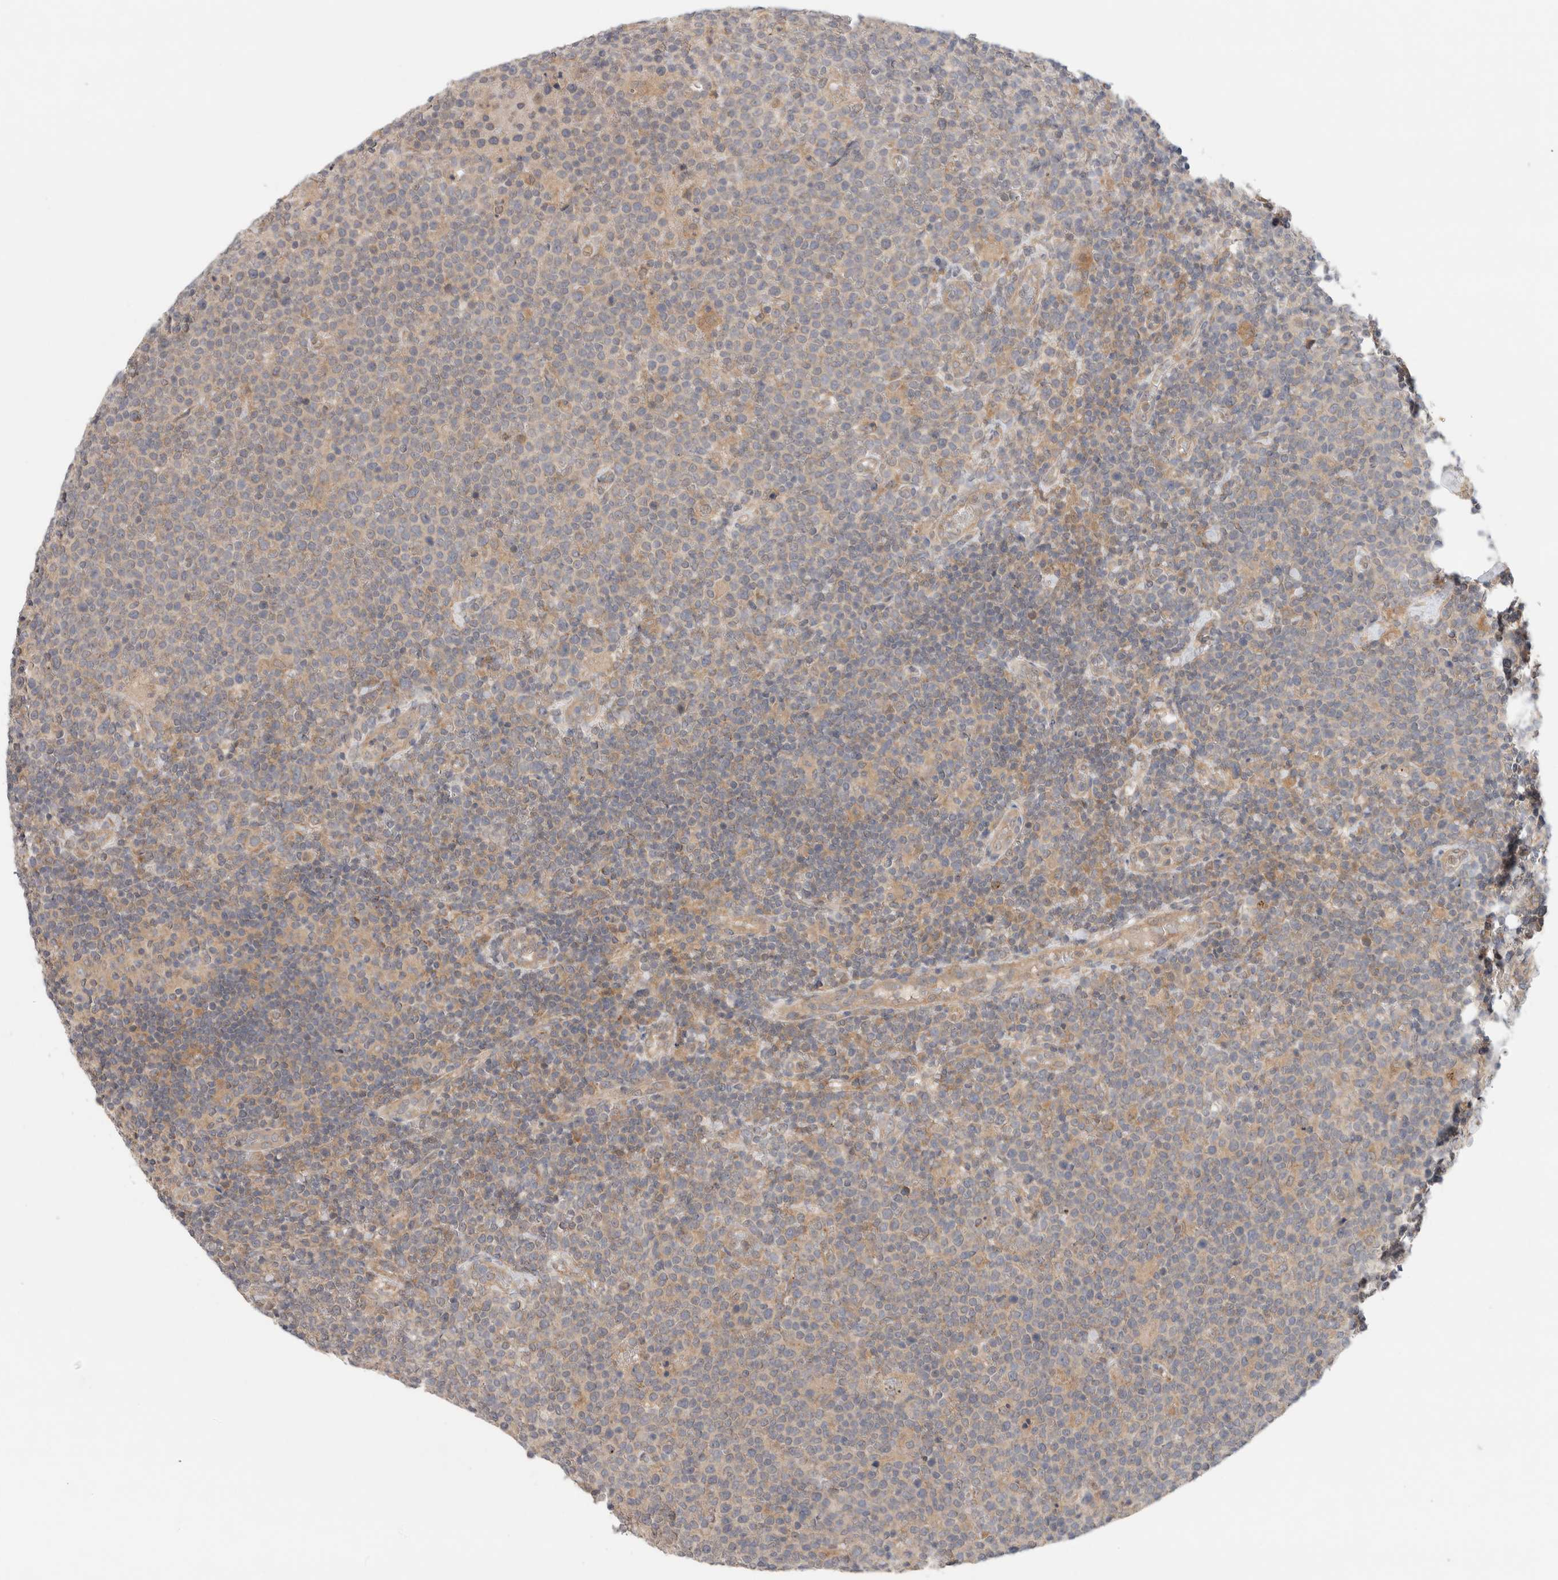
{"staining": {"intensity": "weak", "quantity": "25%-75%", "location": "cytoplasmic/membranous"}, "tissue": "lymphoma", "cell_type": "Tumor cells", "image_type": "cancer", "snomed": [{"axis": "morphology", "description": "Malignant lymphoma, non-Hodgkin's type, High grade"}, {"axis": "topography", "description": "Lymph node"}], "caption": "A micrograph showing weak cytoplasmic/membranous expression in approximately 25%-75% of tumor cells in high-grade malignant lymphoma, non-Hodgkin's type, as visualized by brown immunohistochemical staining.", "gene": "SGK1", "patient": {"sex": "male", "age": 61}}